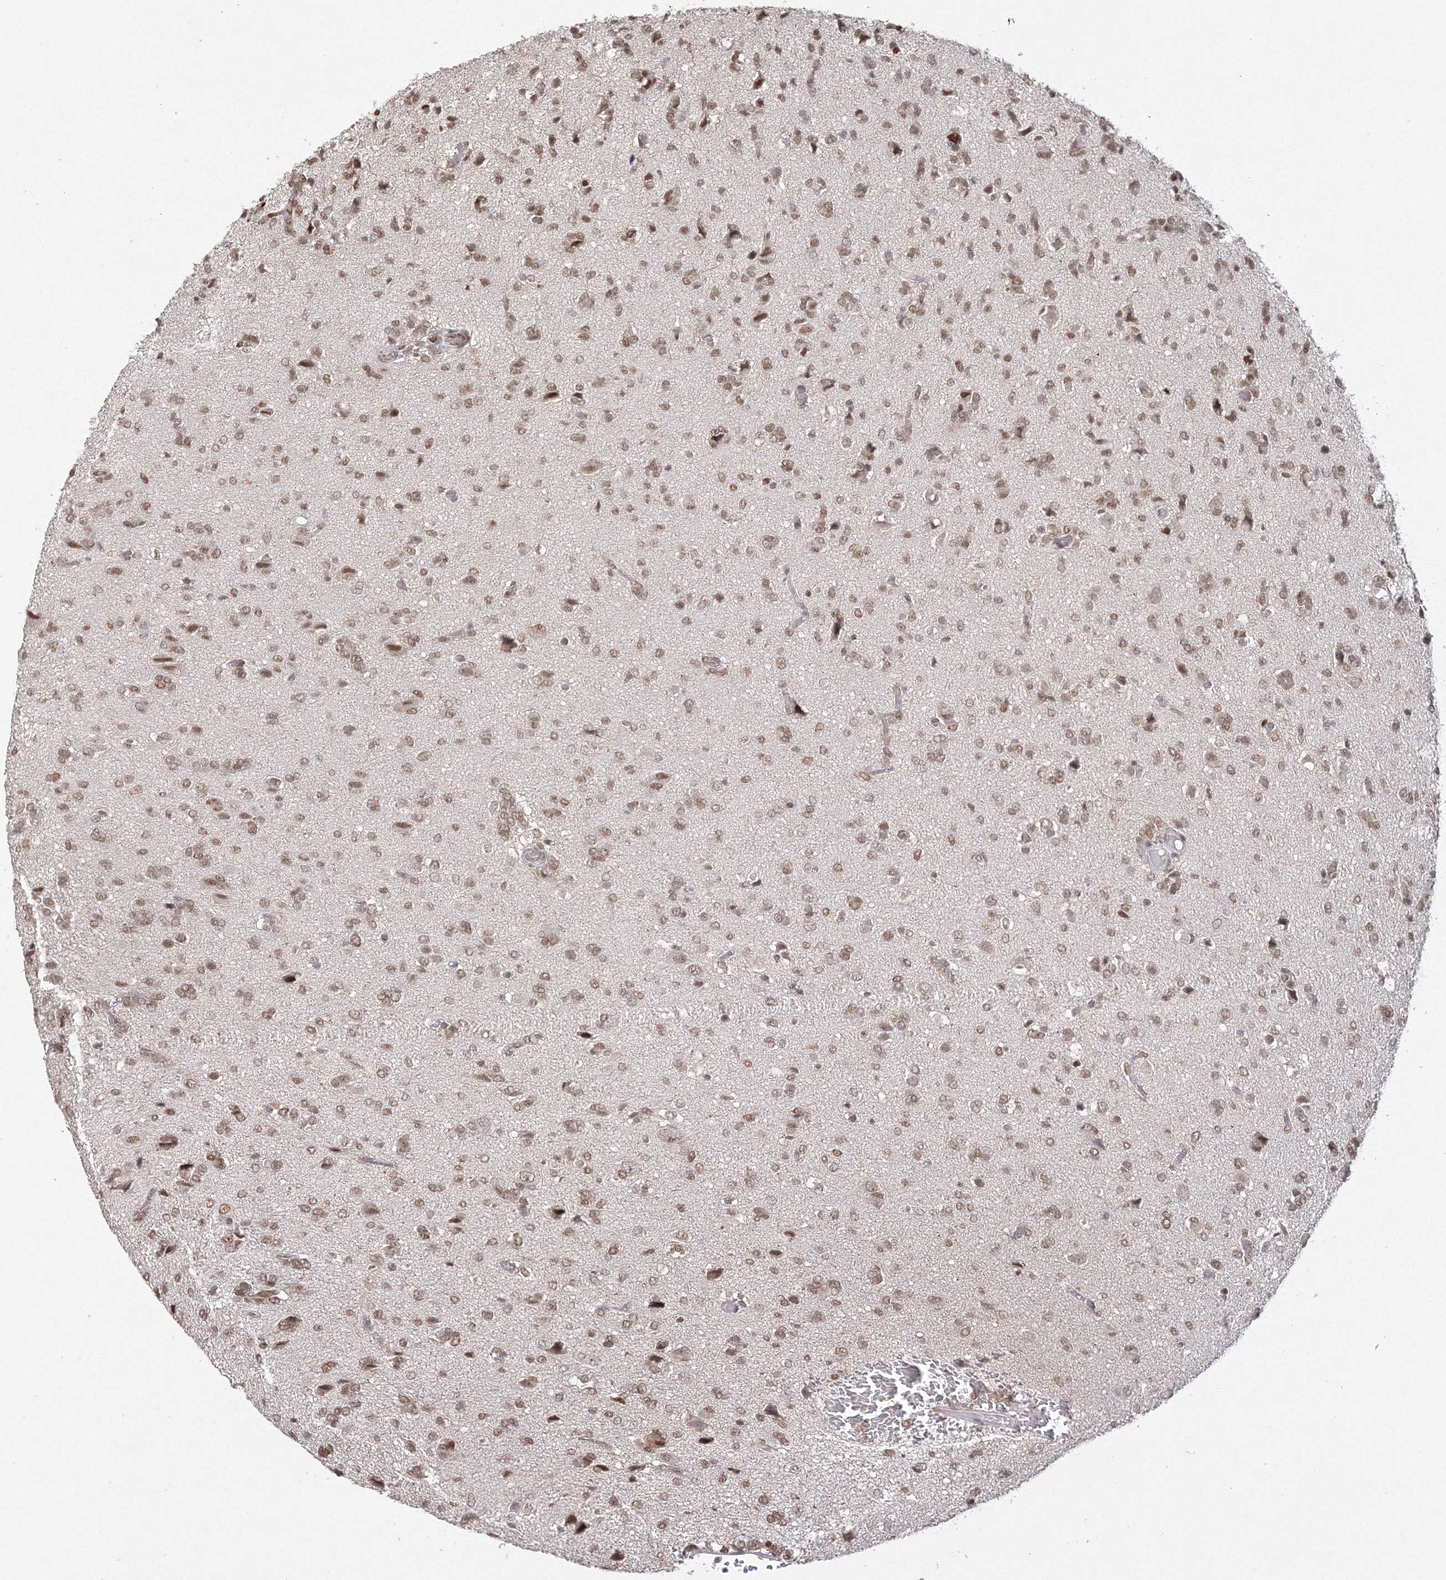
{"staining": {"intensity": "moderate", "quantity": ">75%", "location": "nuclear"}, "tissue": "glioma", "cell_type": "Tumor cells", "image_type": "cancer", "snomed": [{"axis": "morphology", "description": "Glioma, malignant, High grade"}, {"axis": "topography", "description": "Brain"}], "caption": "A brown stain highlights moderate nuclear staining of a protein in high-grade glioma (malignant) tumor cells.", "gene": "IWS1", "patient": {"sex": "female", "age": 59}}